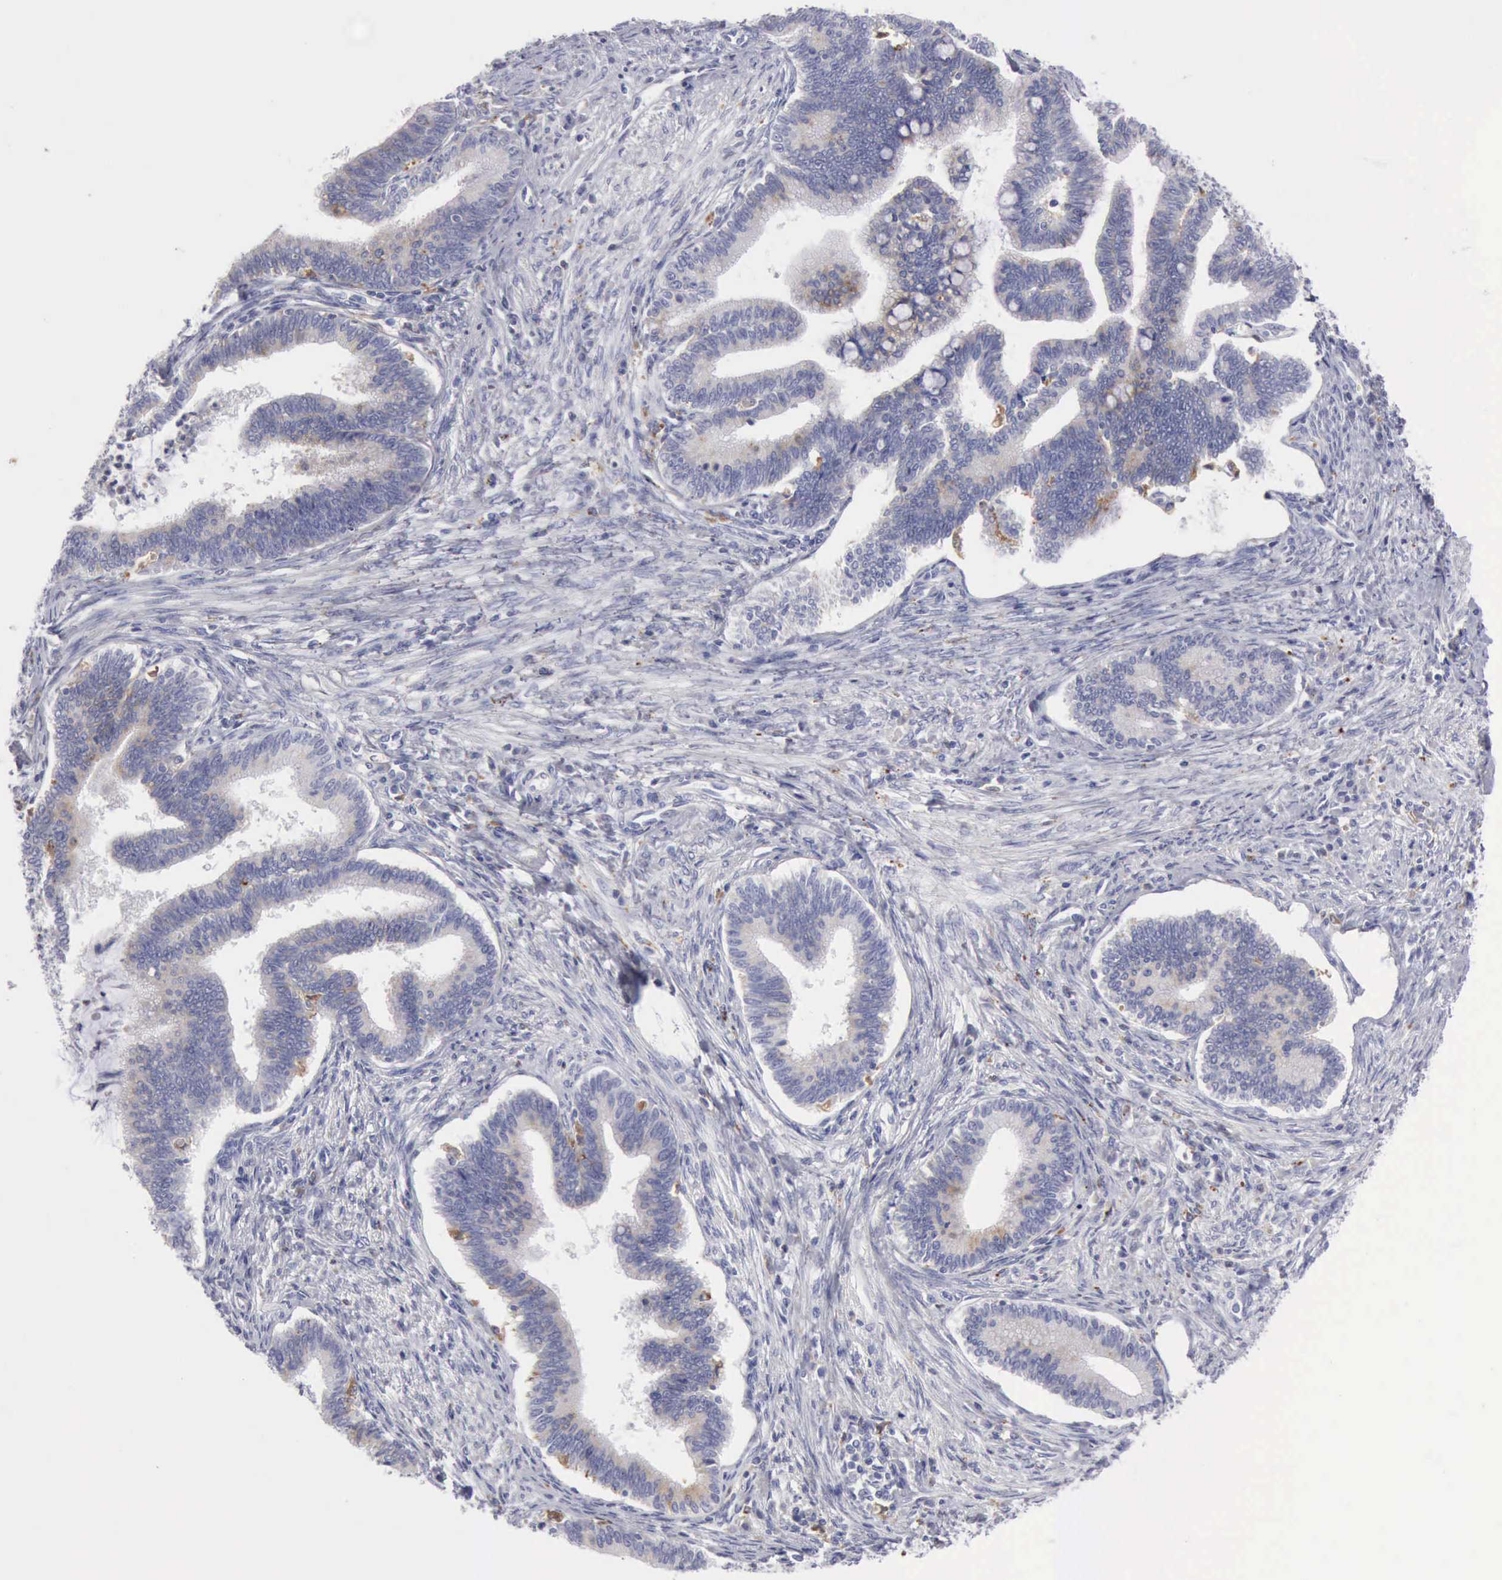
{"staining": {"intensity": "weak", "quantity": "25%-75%", "location": "cytoplasmic/membranous"}, "tissue": "cervical cancer", "cell_type": "Tumor cells", "image_type": "cancer", "snomed": [{"axis": "morphology", "description": "Adenocarcinoma, NOS"}, {"axis": "topography", "description": "Cervix"}], "caption": "Immunohistochemical staining of human cervical cancer exhibits low levels of weak cytoplasmic/membranous positivity in approximately 25%-75% of tumor cells.", "gene": "CTSS", "patient": {"sex": "female", "age": 36}}